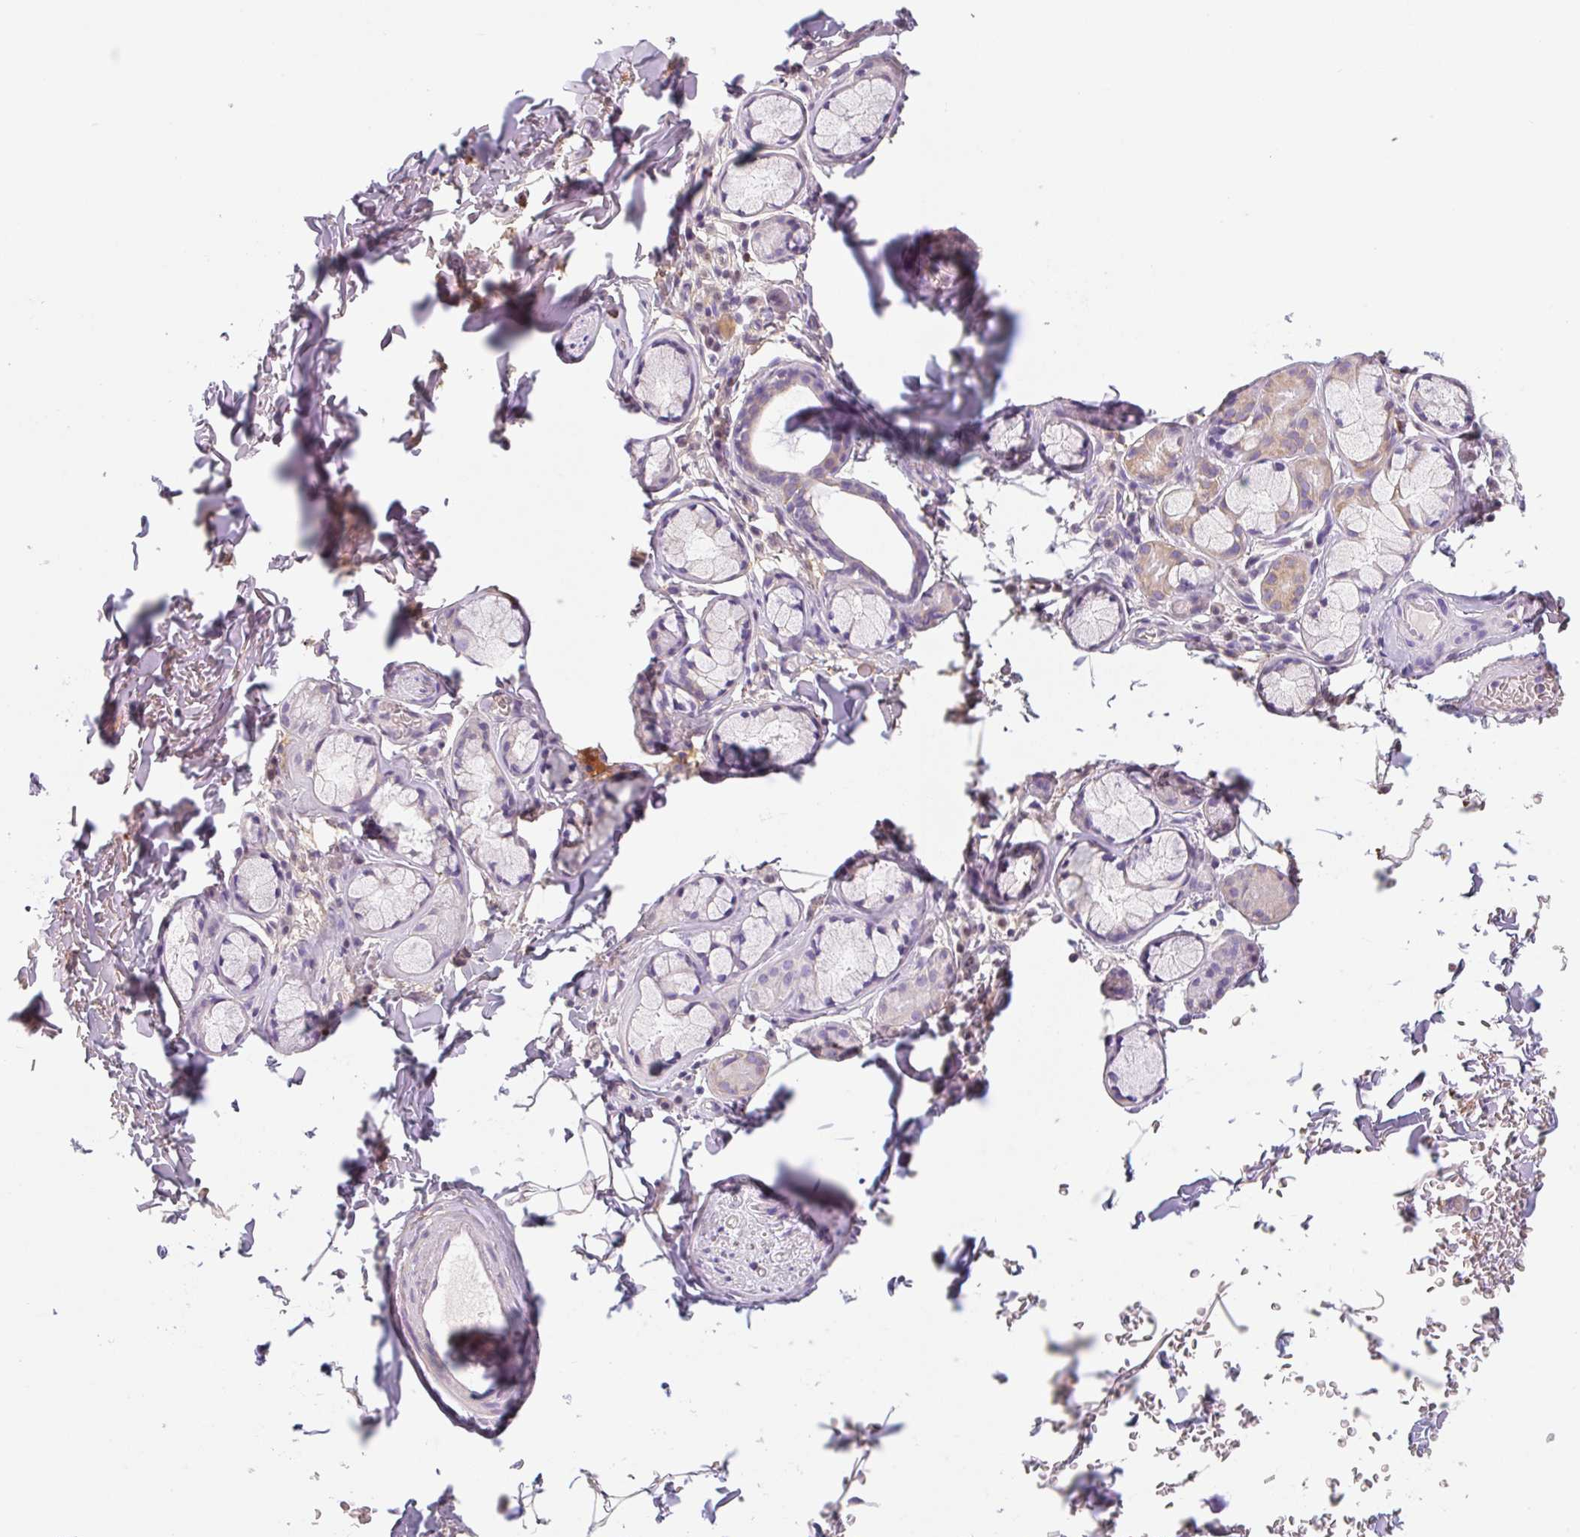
{"staining": {"intensity": "negative", "quantity": "none", "location": "none"}, "tissue": "adipose tissue", "cell_type": "Adipocytes", "image_type": "normal", "snomed": [{"axis": "morphology", "description": "Normal tissue, NOS"}, {"axis": "topography", "description": "Cartilage tissue"}, {"axis": "topography", "description": "Bronchus"}, {"axis": "topography", "description": "Peripheral nerve tissue"}], "caption": "DAB (3,3'-diaminobenzidine) immunohistochemical staining of normal adipose tissue exhibits no significant expression in adipocytes. (Stains: DAB IHC with hematoxylin counter stain, Microscopy: brightfield microscopy at high magnification).", "gene": "LYVE1", "patient": {"sex": "male", "age": 67}}